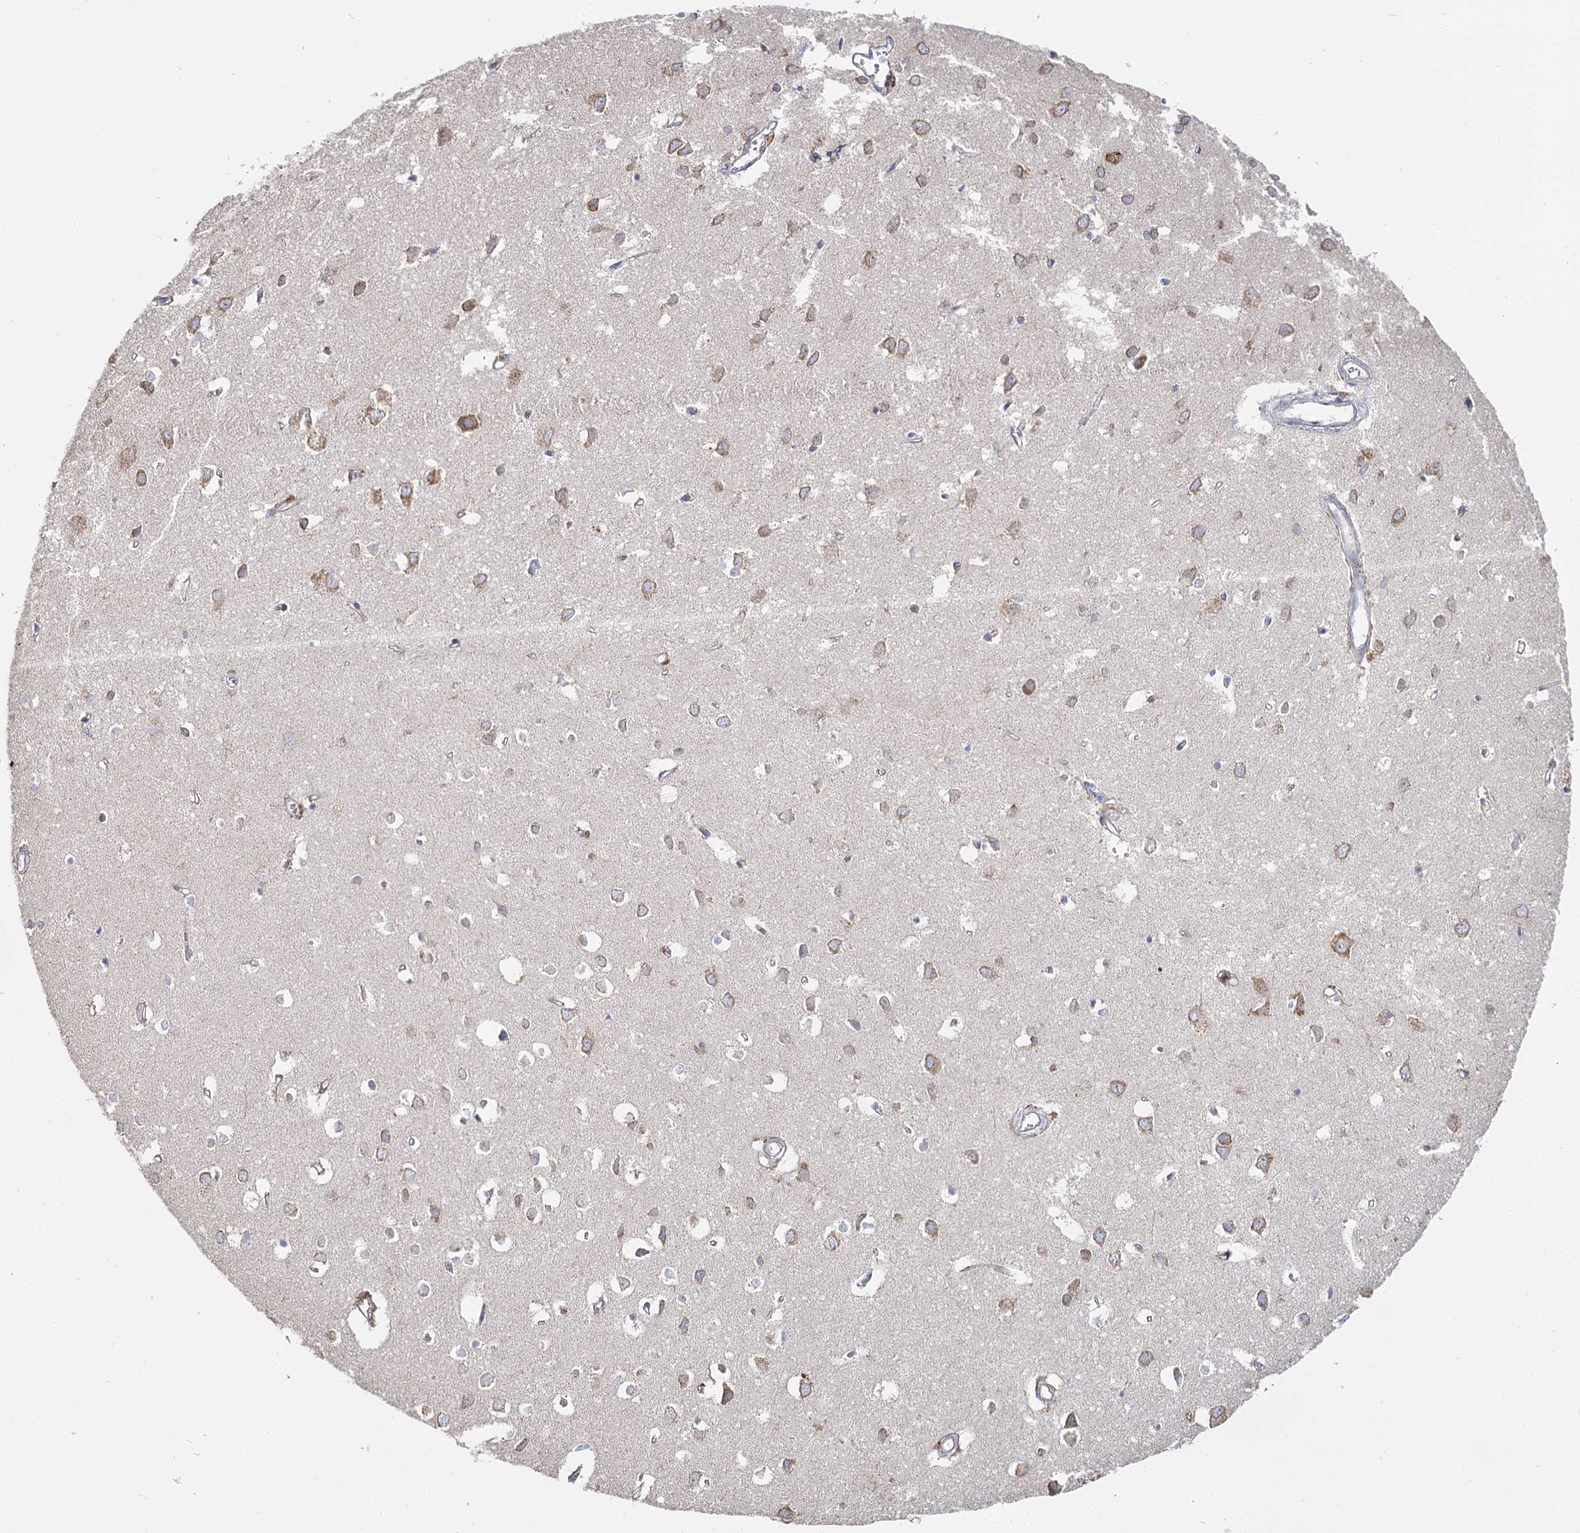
{"staining": {"intensity": "negative", "quantity": "none", "location": "none"}, "tissue": "cerebral cortex", "cell_type": "Endothelial cells", "image_type": "normal", "snomed": [{"axis": "morphology", "description": "Normal tissue, NOS"}, {"axis": "topography", "description": "Cerebral cortex"}], "caption": "Photomicrograph shows no protein expression in endothelial cells of benign cerebral cortex. (IHC, brightfield microscopy, high magnification).", "gene": "ACOX2", "patient": {"sex": "female", "age": 64}}